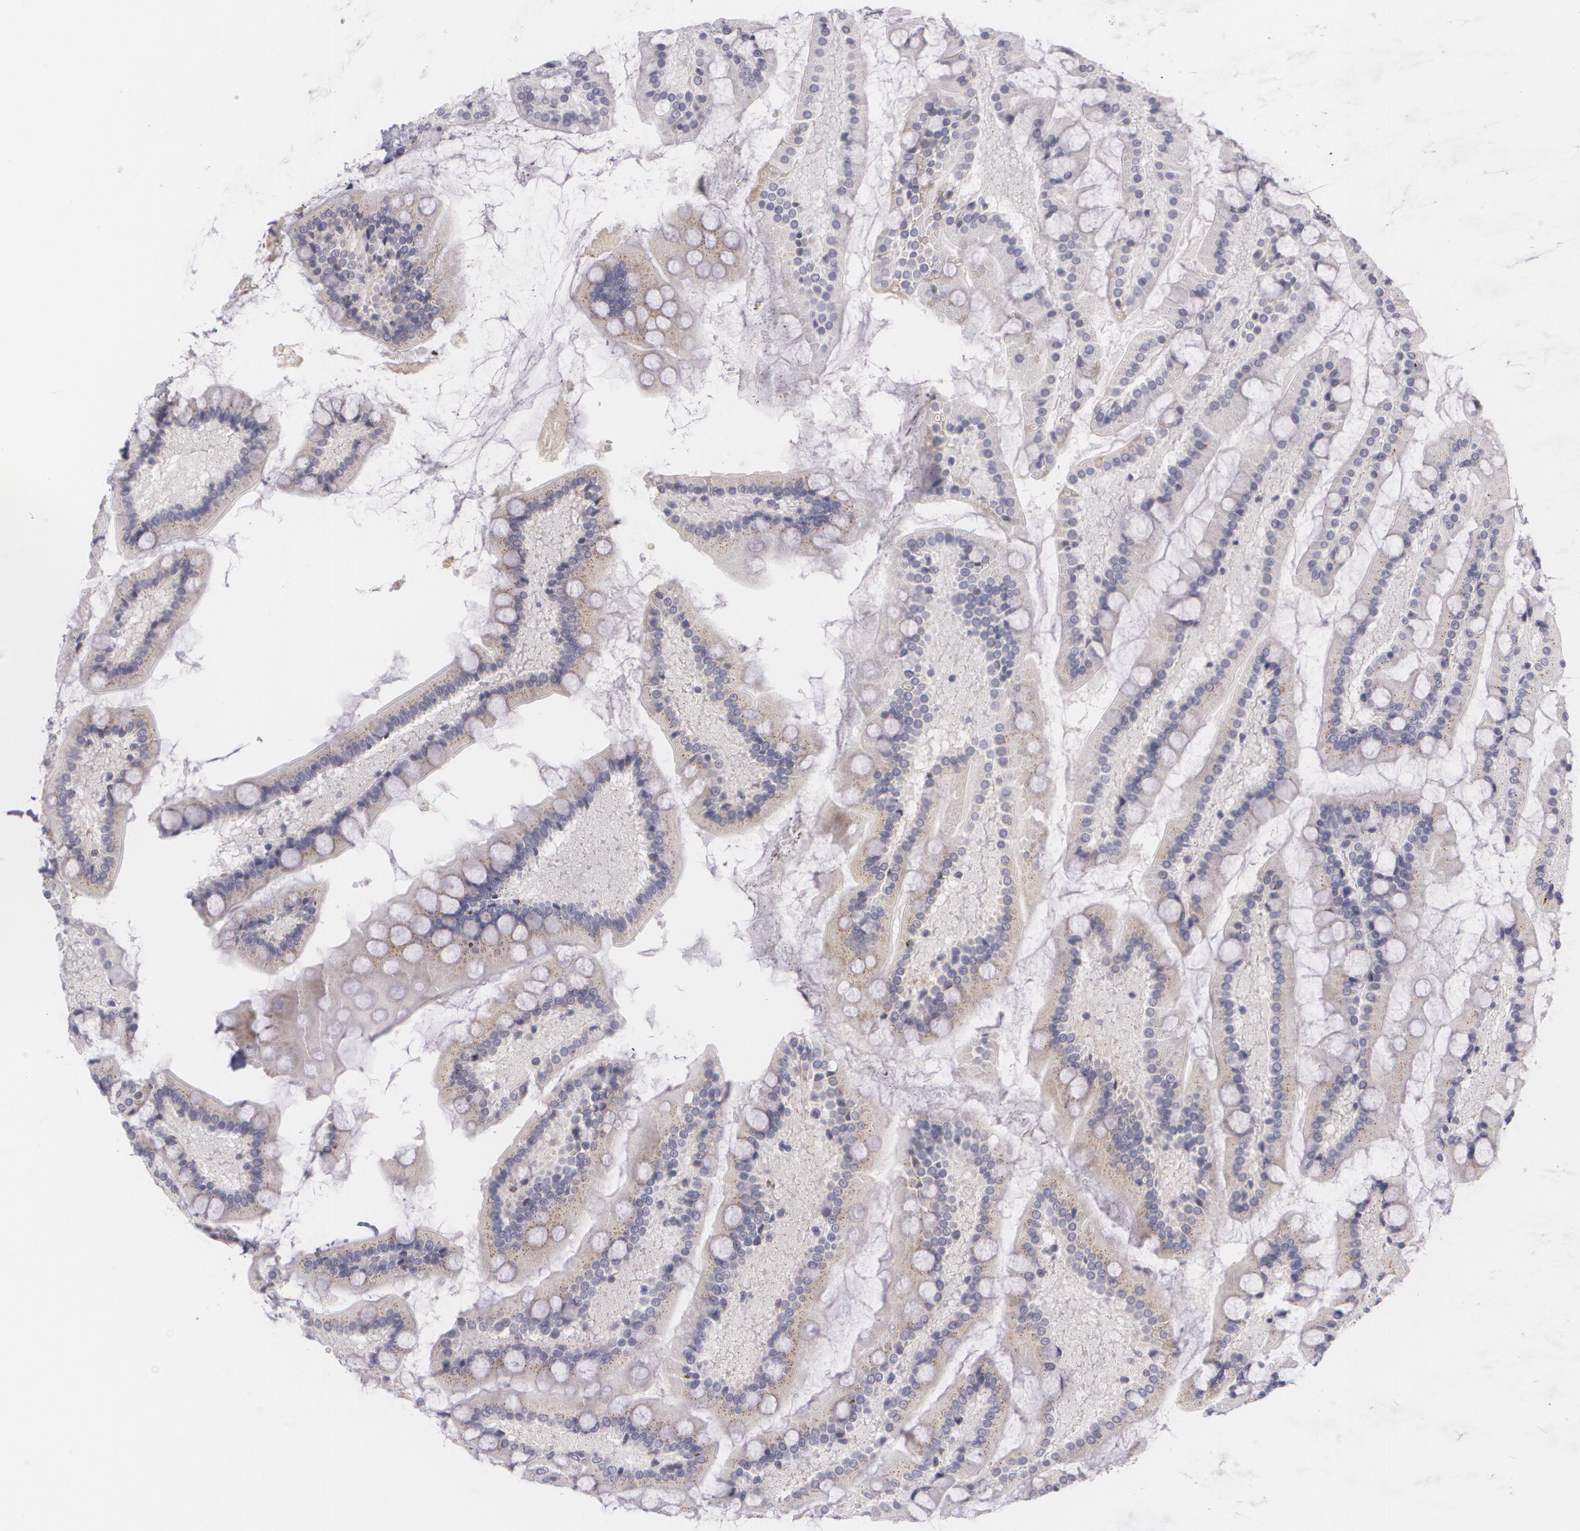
{"staining": {"intensity": "strong", "quantity": "<25%", "location": "cytoplasmic/membranous"}, "tissue": "small intestine", "cell_type": "Glandular cells", "image_type": "normal", "snomed": [{"axis": "morphology", "description": "Normal tissue, NOS"}, {"axis": "topography", "description": "Small intestine"}], "caption": "A medium amount of strong cytoplasmic/membranous staining is present in about <25% of glandular cells in normal small intestine. (Brightfield microscopy of DAB IHC at high magnification).", "gene": "CILK1", "patient": {"sex": "male", "age": 41}}